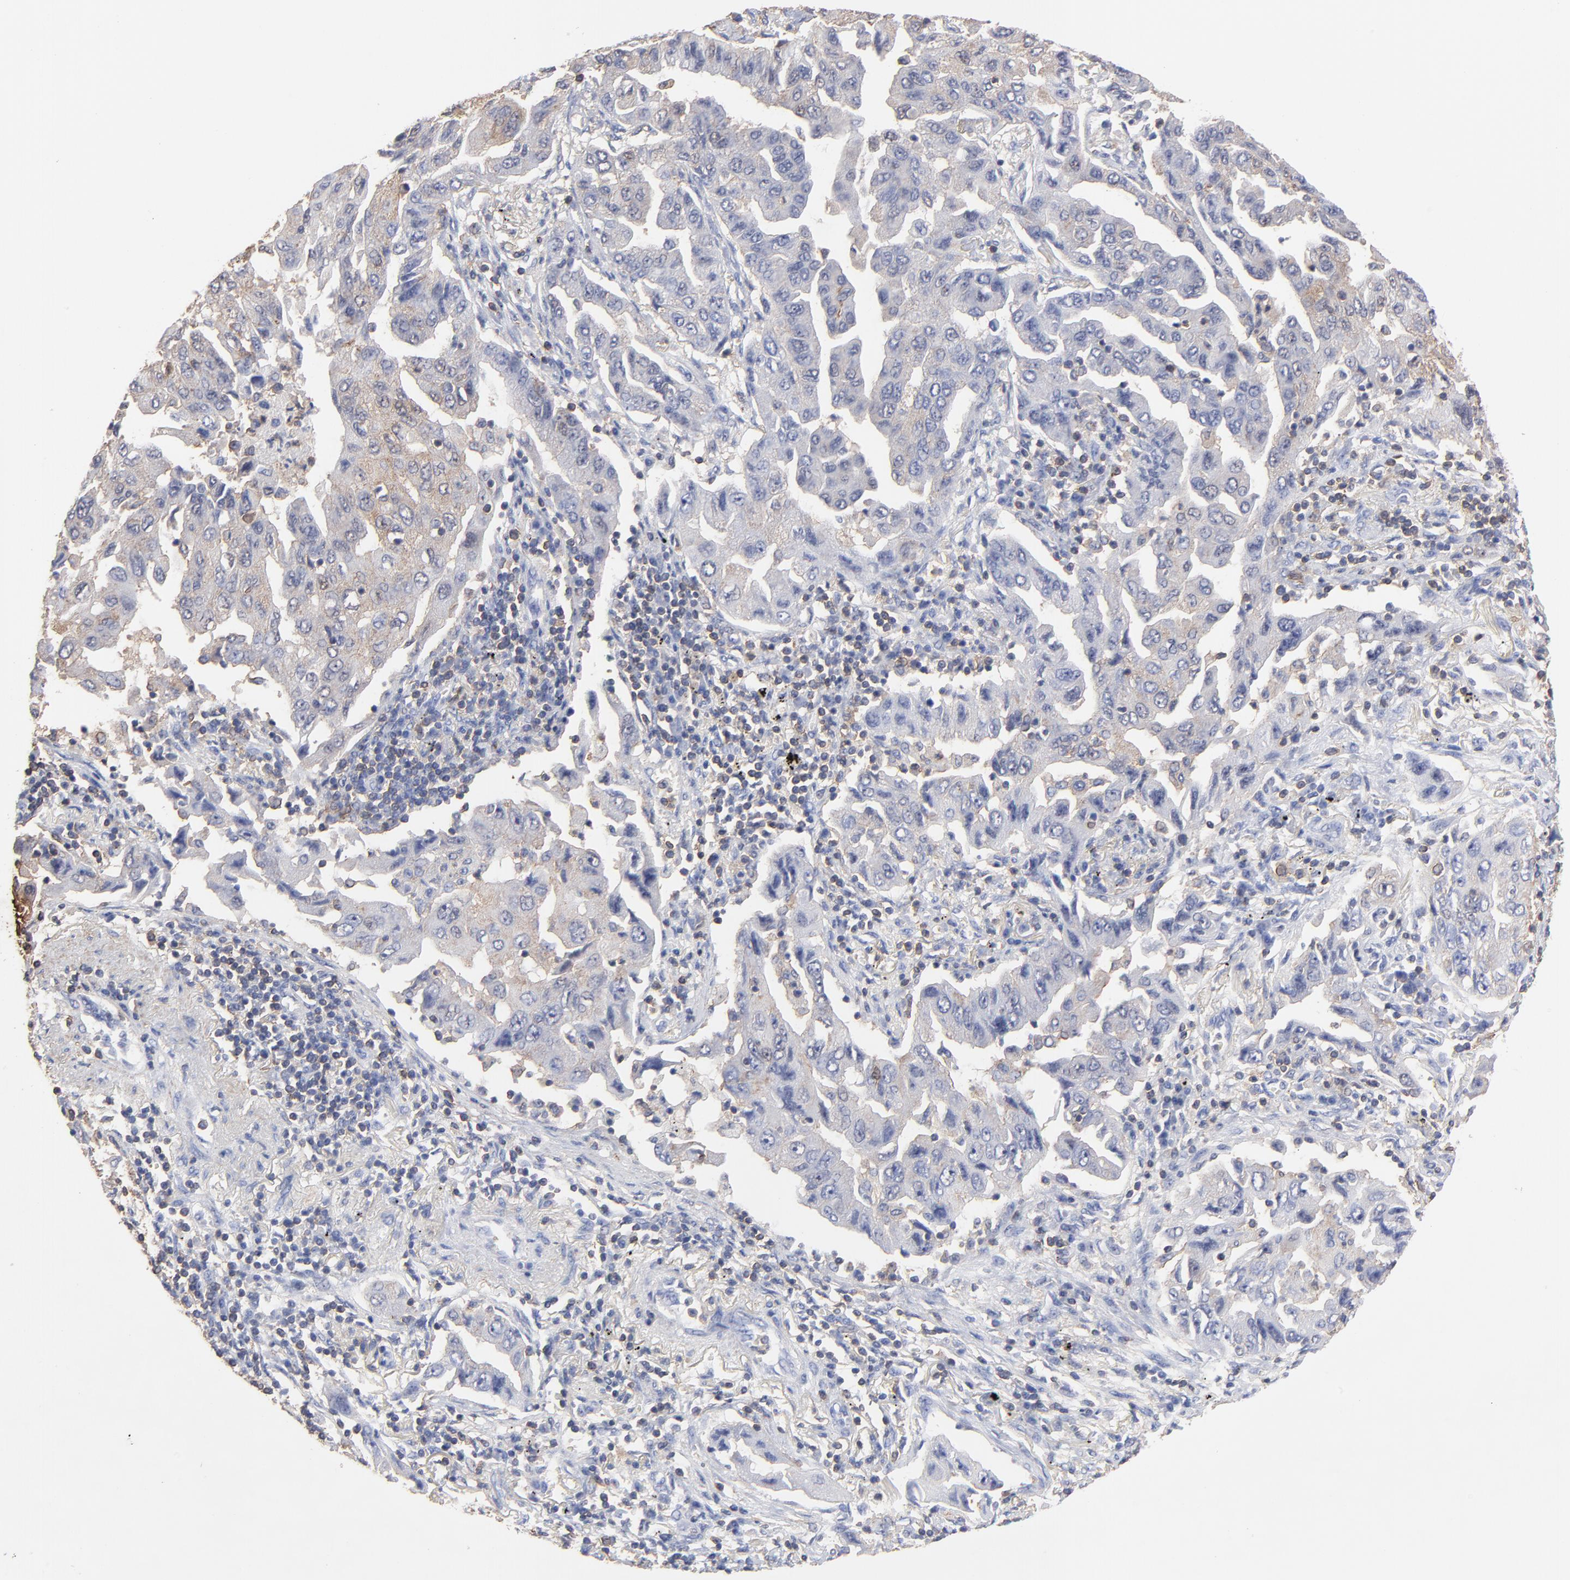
{"staining": {"intensity": "weak", "quantity": "<25%", "location": "cytoplasmic/membranous"}, "tissue": "lung cancer", "cell_type": "Tumor cells", "image_type": "cancer", "snomed": [{"axis": "morphology", "description": "Adenocarcinoma, NOS"}, {"axis": "topography", "description": "Lung"}], "caption": "Immunohistochemical staining of lung adenocarcinoma shows no significant expression in tumor cells.", "gene": "ASL", "patient": {"sex": "female", "age": 65}}